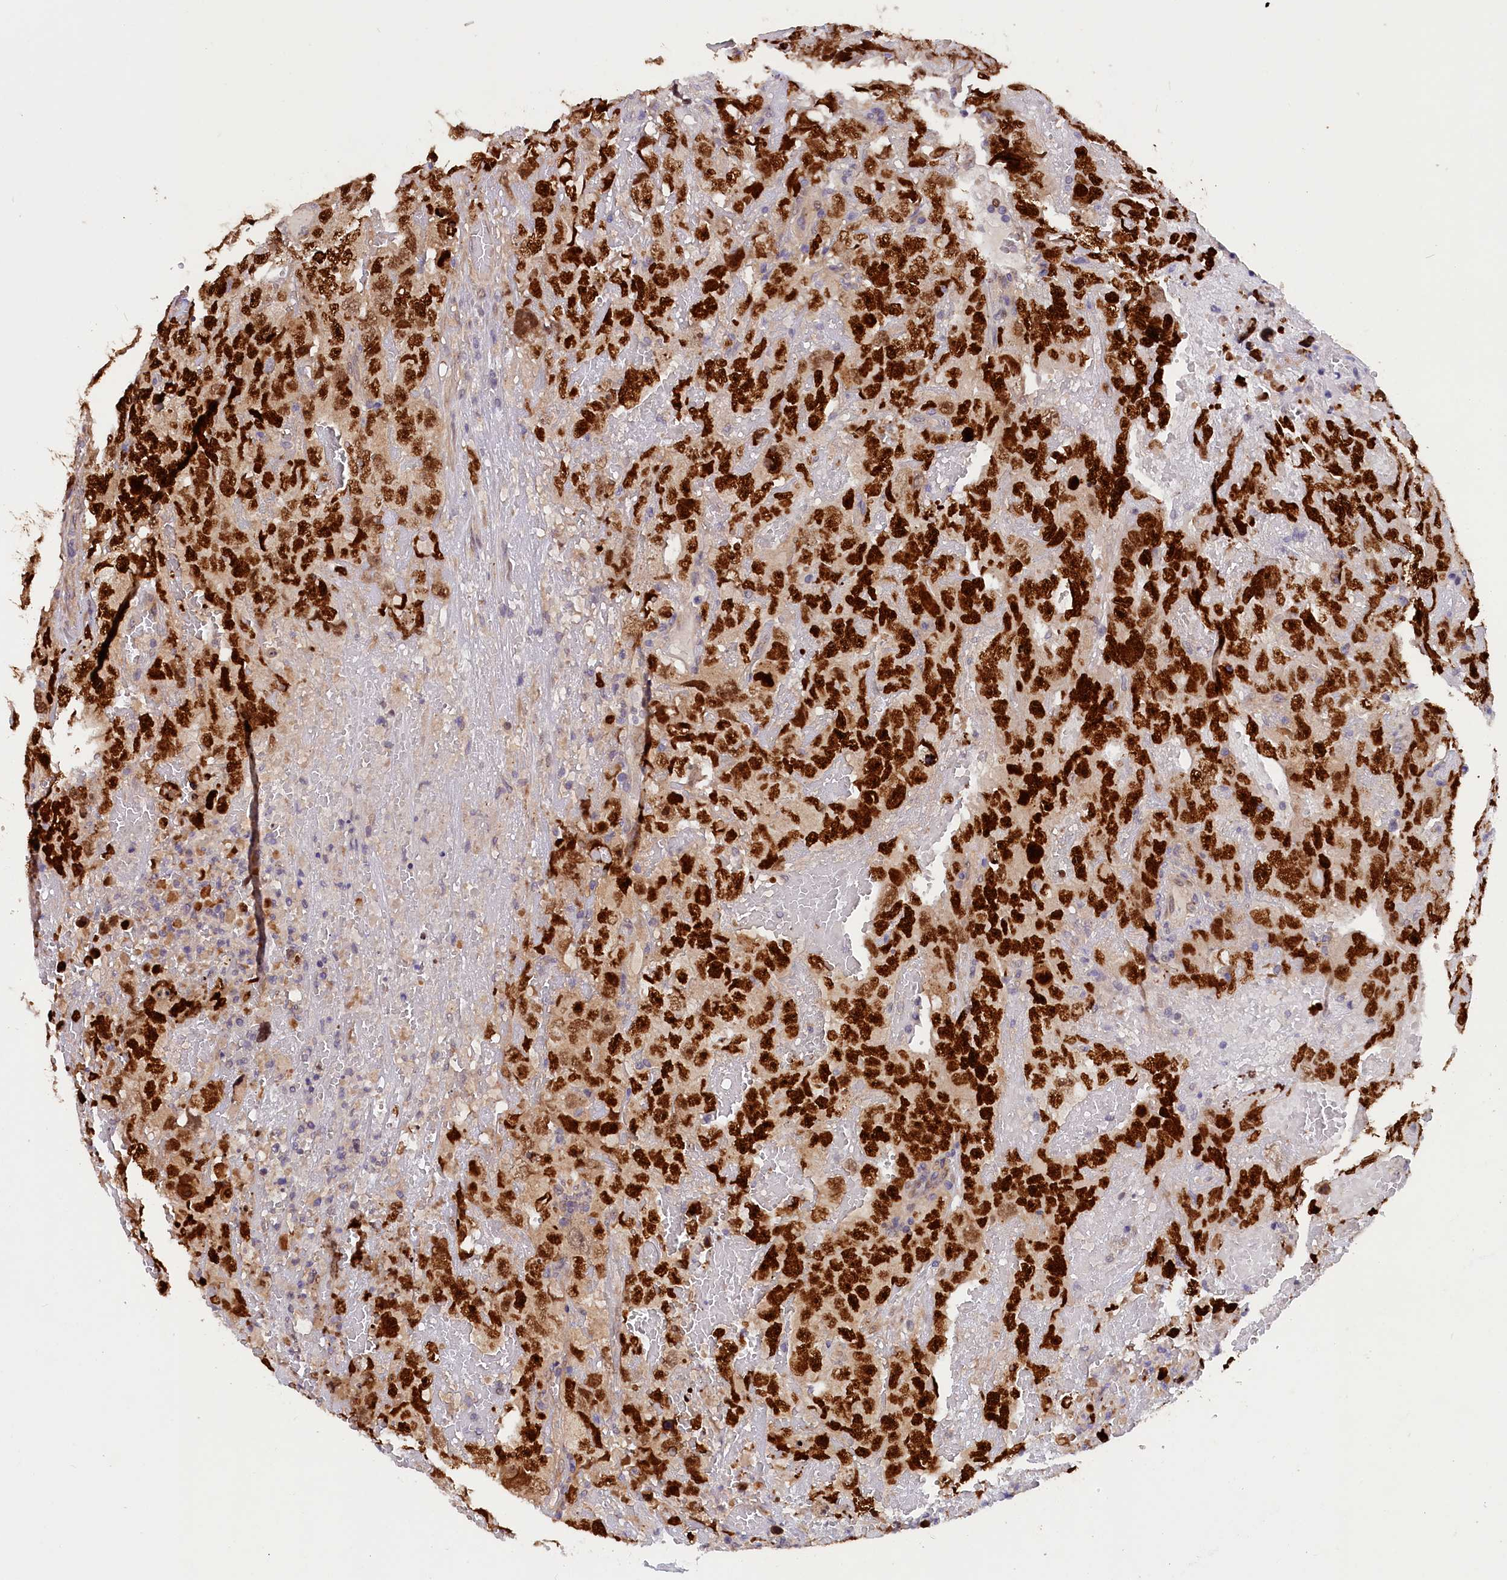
{"staining": {"intensity": "strong", "quantity": ">75%", "location": "nuclear"}, "tissue": "testis cancer", "cell_type": "Tumor cells", "image_type": "cancer", "snomed": [{"axis": "morphology", "description": "Carcinoma, Embryonal, NOS"}, {"axis": "topography", "description": "Testis"}], "caption": "This is a histology image of IHC staining of testis embryonal carcinoma, which shows strong staining in the nuclear of tumor cells.", "gene": "CCDC9B", "patient": {"sex": "male", "age": 45}}